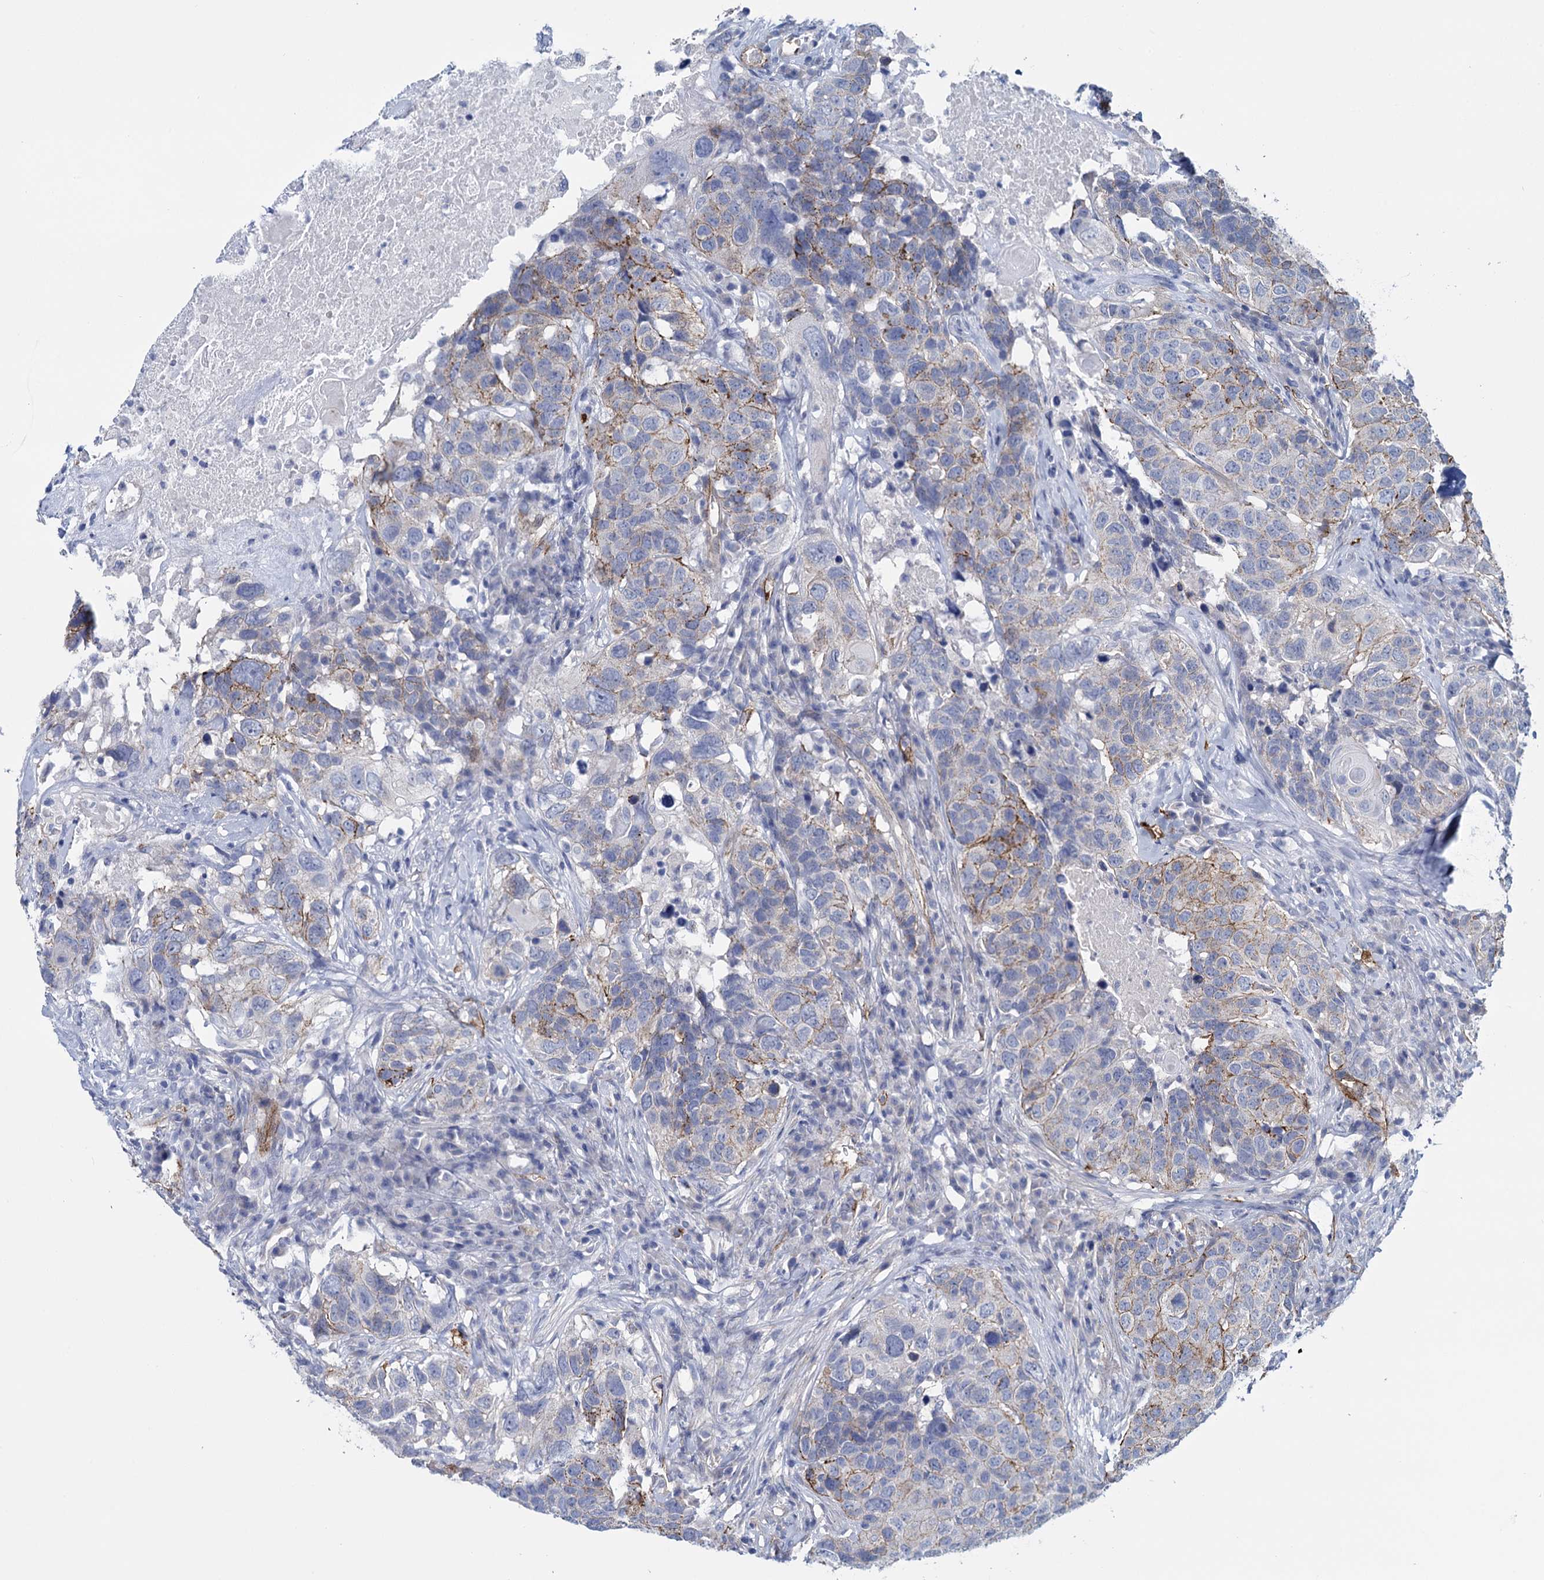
{"staining": {"intensity": "negative", "quantity": "none", "location": "none"}, "tissue": "head and neck cancer", "cell_type": "Tumor cells", "image_type": "cancer", "snomed": [{"axis": "morphology", "description": "Squamous cell carcinoma, NOS"}, {"axis": "topography", "description": "Head-Neck"}], "caption": "This histopathology image is of head and neck cancer stained with immunohistochemistry to label a protein in brown with the nuclei are counter-stained blue. There is no expression in tumor cells.", "gene": "SNCG", "patient": {"sex": "male", "age": 66}}